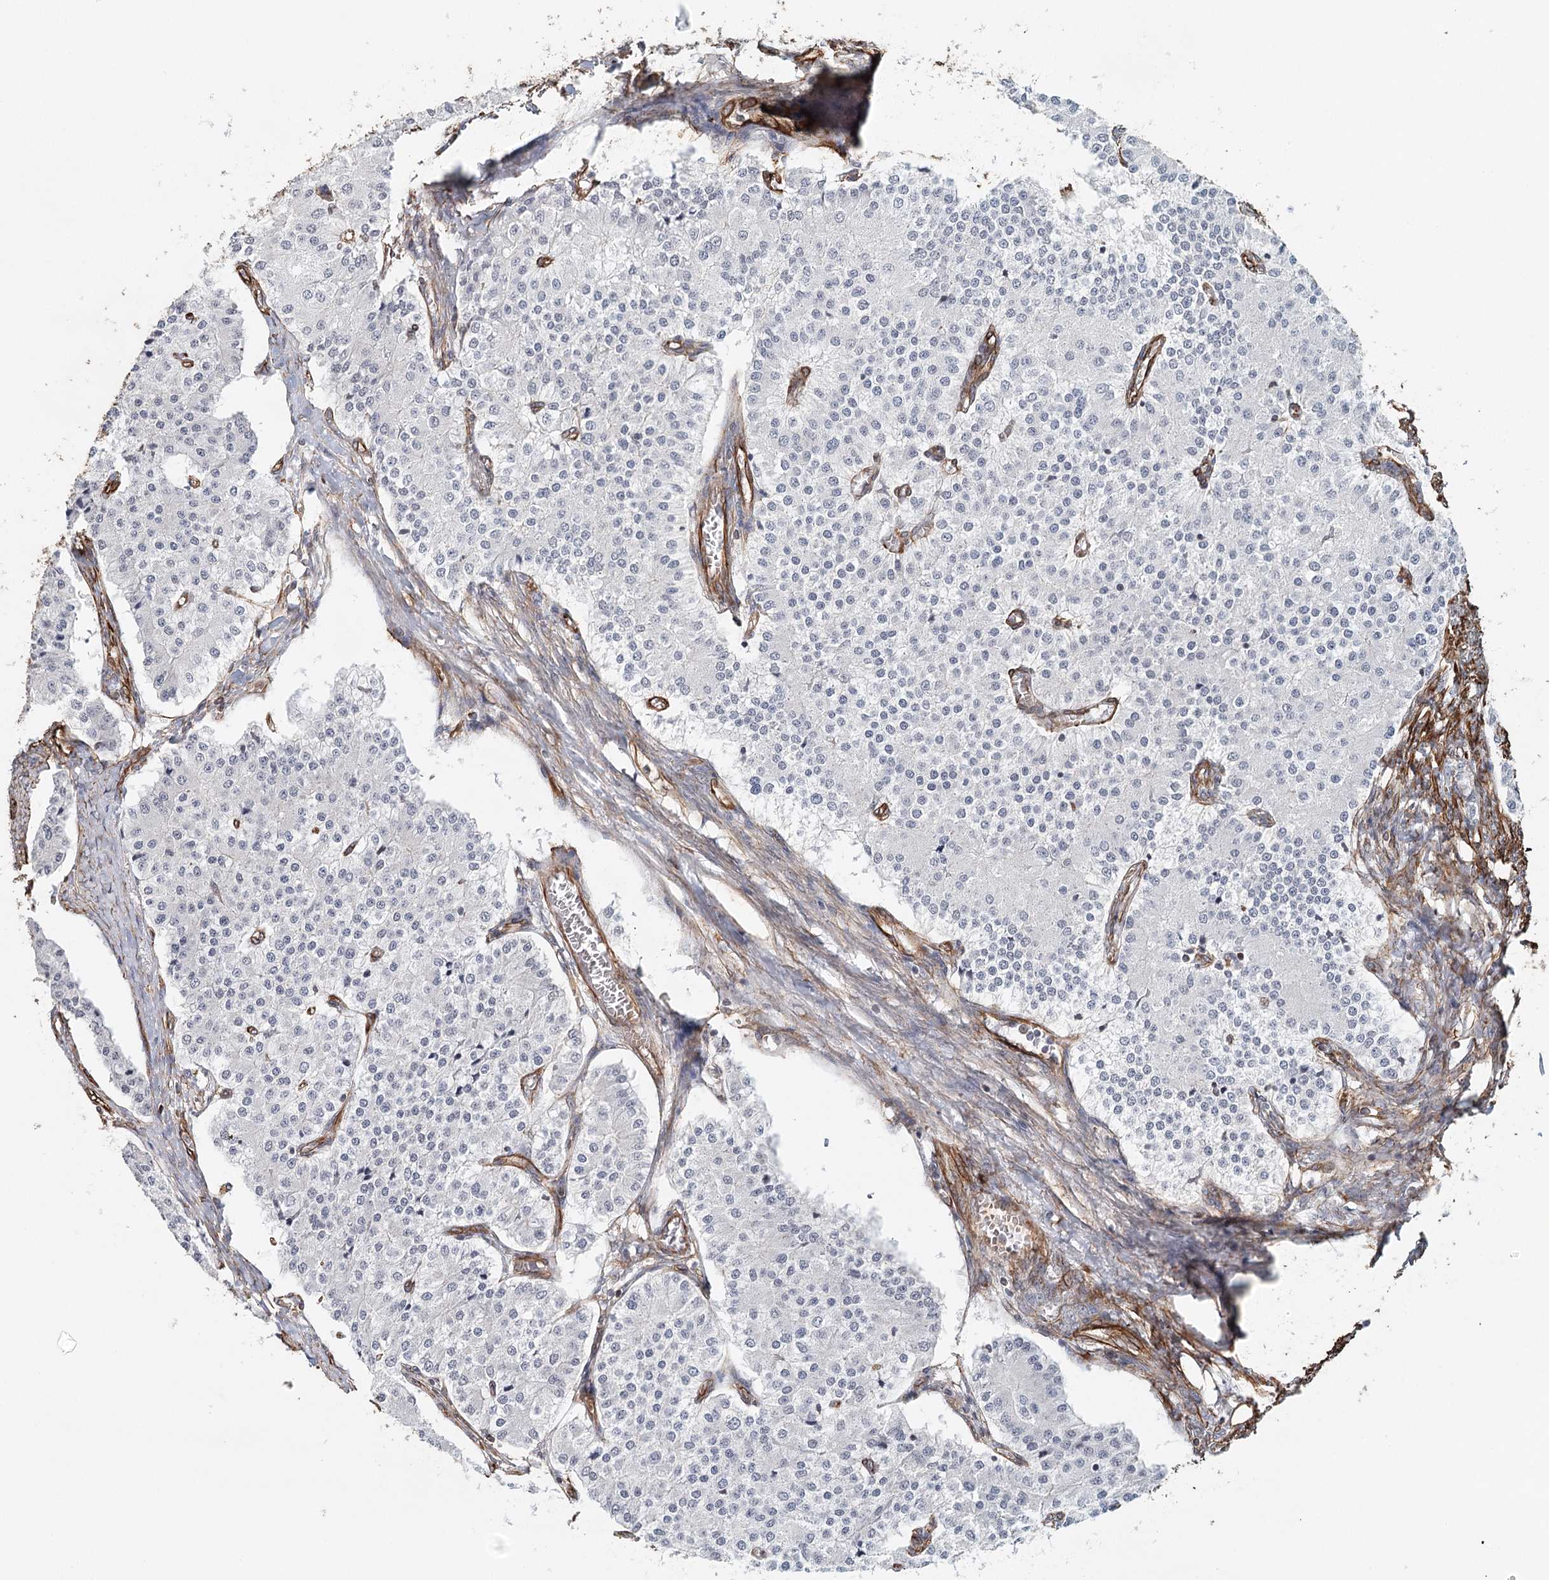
{"staining": {"intensity": "negative", "quantity": "none", "location": "none"}, "tissue": "carcinoid", "cell_type": "Tumor cells", "image_type": "cancer", "snomed": [{"axis": "morphology", "description": "Carcinoid, malignant, NOS"}, {"axis": "topography", "description": "Colon"}], "caption": "Human carcinoid stained for a protein using IHC reveals no staining in tumor cells.", "gene": "SYNPO", "patient": {"sex": "female", "age": 52}}